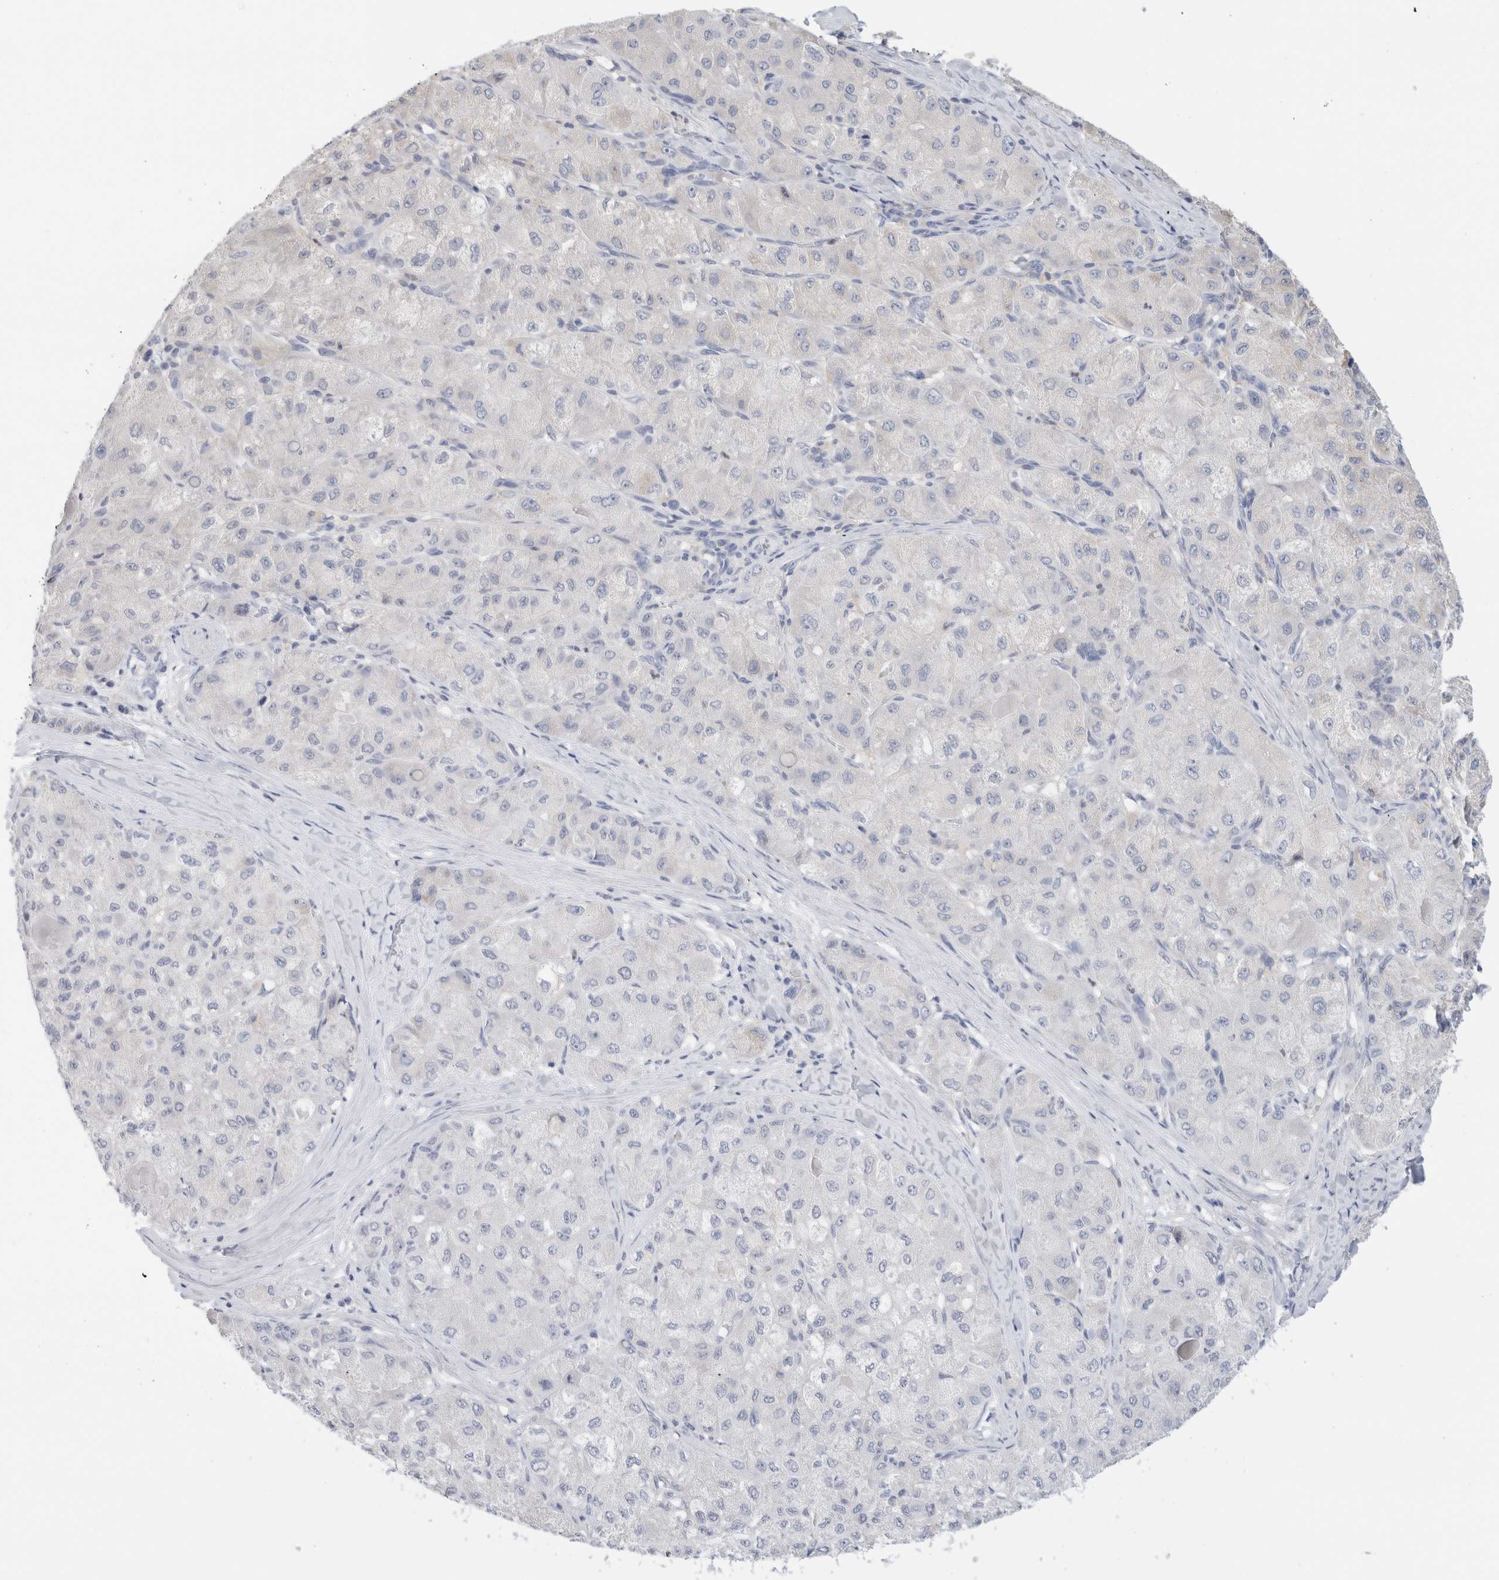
{"staining": {"intensity": "negative", "quantity": "none", "location": "none"}, "tissue": "liver cancer", "cell_type": "Tumor cells", "image_type": "cancer", "snomed": [{"axis": "morphology", "description": "Carcinoma, Hepatocellular, NOS"}, {"axis": "topography", "description": "Liver"}], "caption": "This is a micrograph of immunohistochemistry (IHC) staining of liver cancer (hepatocellular carcinoma), which shows no expression in tumor cells.", "gene": "ADAM30", "patient": {"sex": "male", "age": 80}}